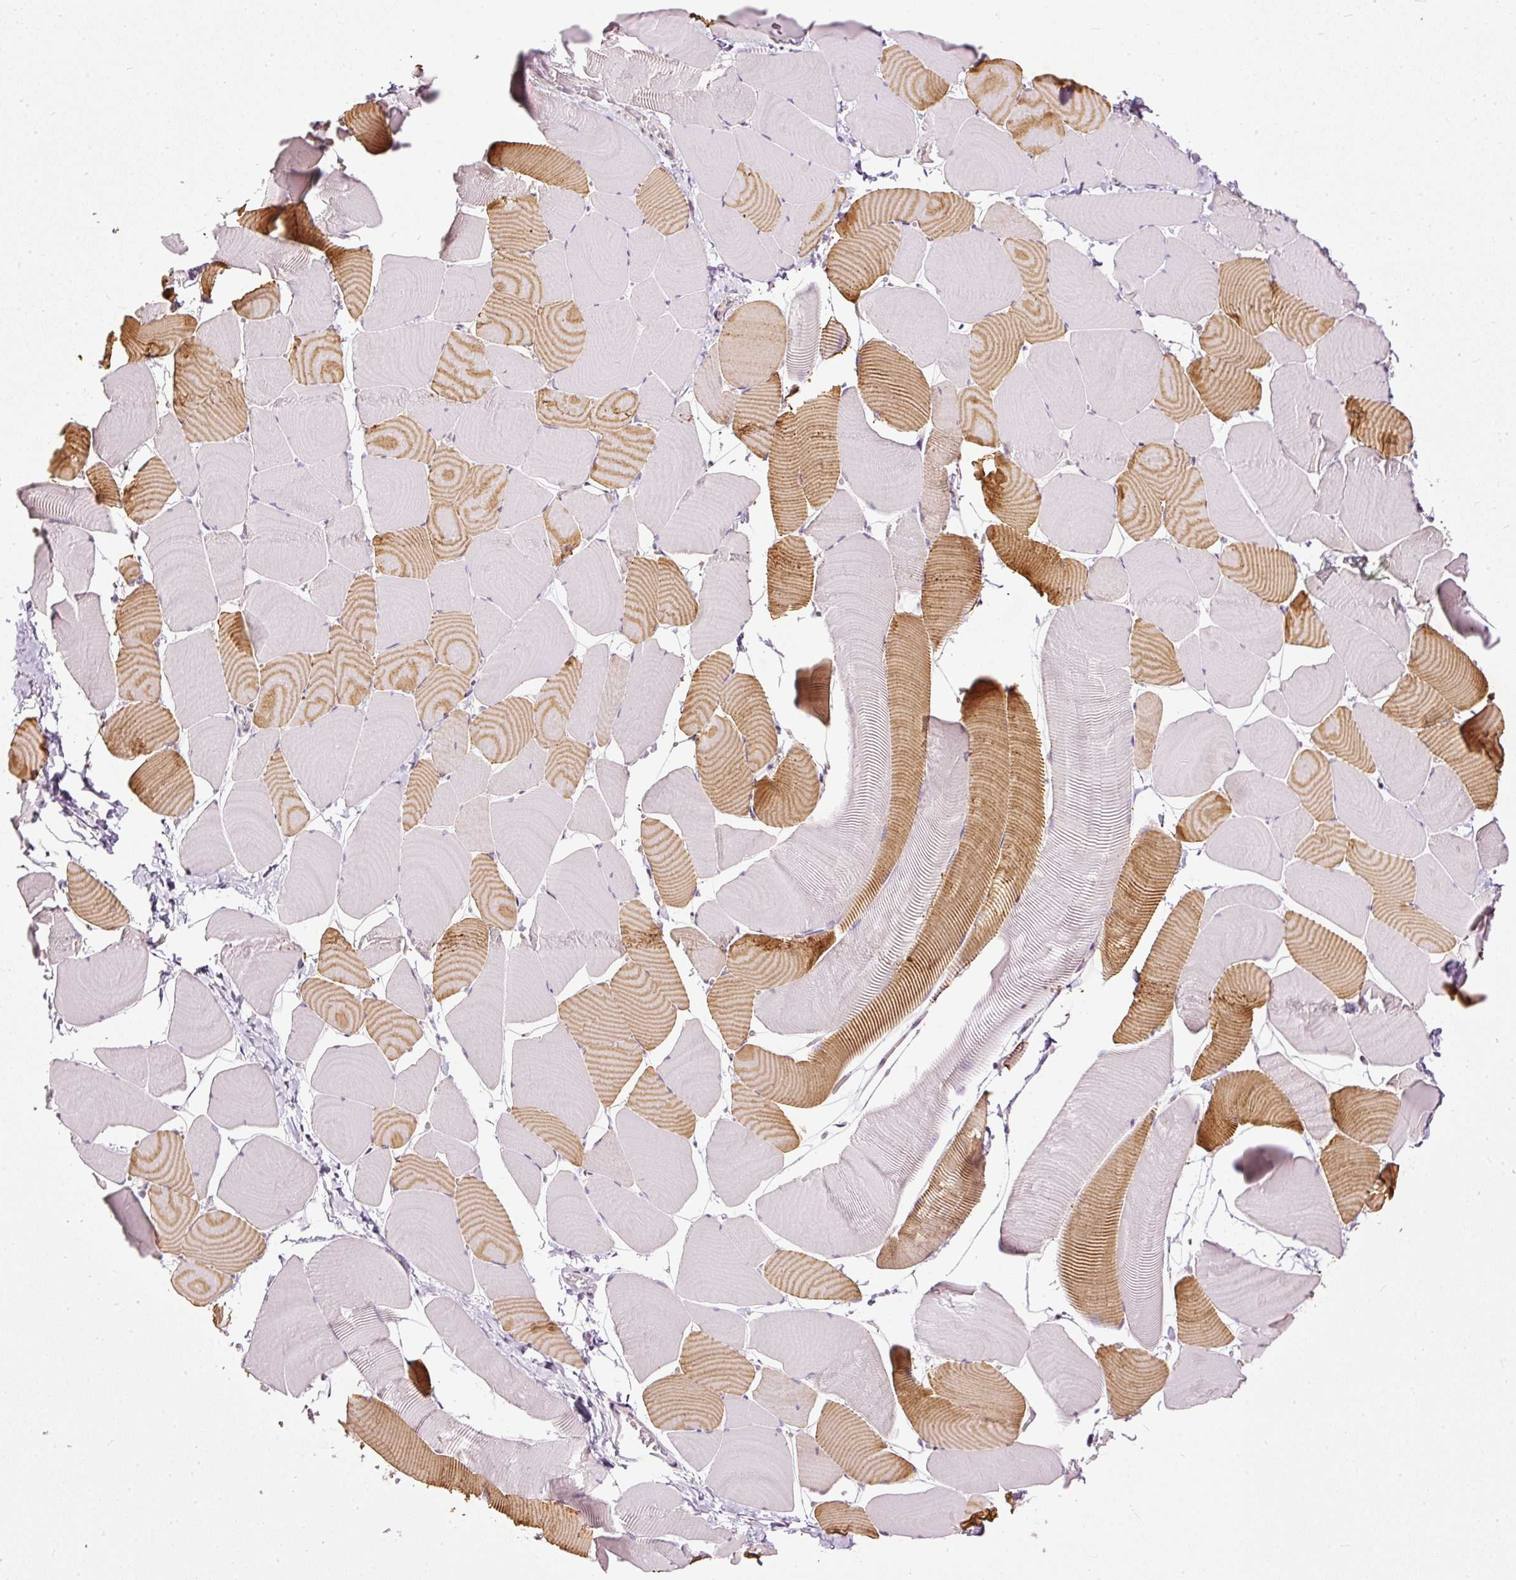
{"staining": {"intensity": "moderate", "quantity": "25%-75%", "location": "cytoplasmic/membranous"}, "tissue": "skeletal muscle", "cell_type": "Myocytes", "image_type": "normal", "snomed": [{"axis": "morphology", "description": "Normal tissue, NOS"}, {"axis": "topography", "description": "Skeletal muscle"}], "caption": "Myocytes demonstrate moderate cytoplasmic/membranous staining in about 25%-75% of cells in normal skeletal muscle. (DAB (3,3'-diaminobenzidine) = brown stain, brightfield microscopy at high magnification).", "gene": "PAQR9", "patient": {"sex": "male", "age": 25}}